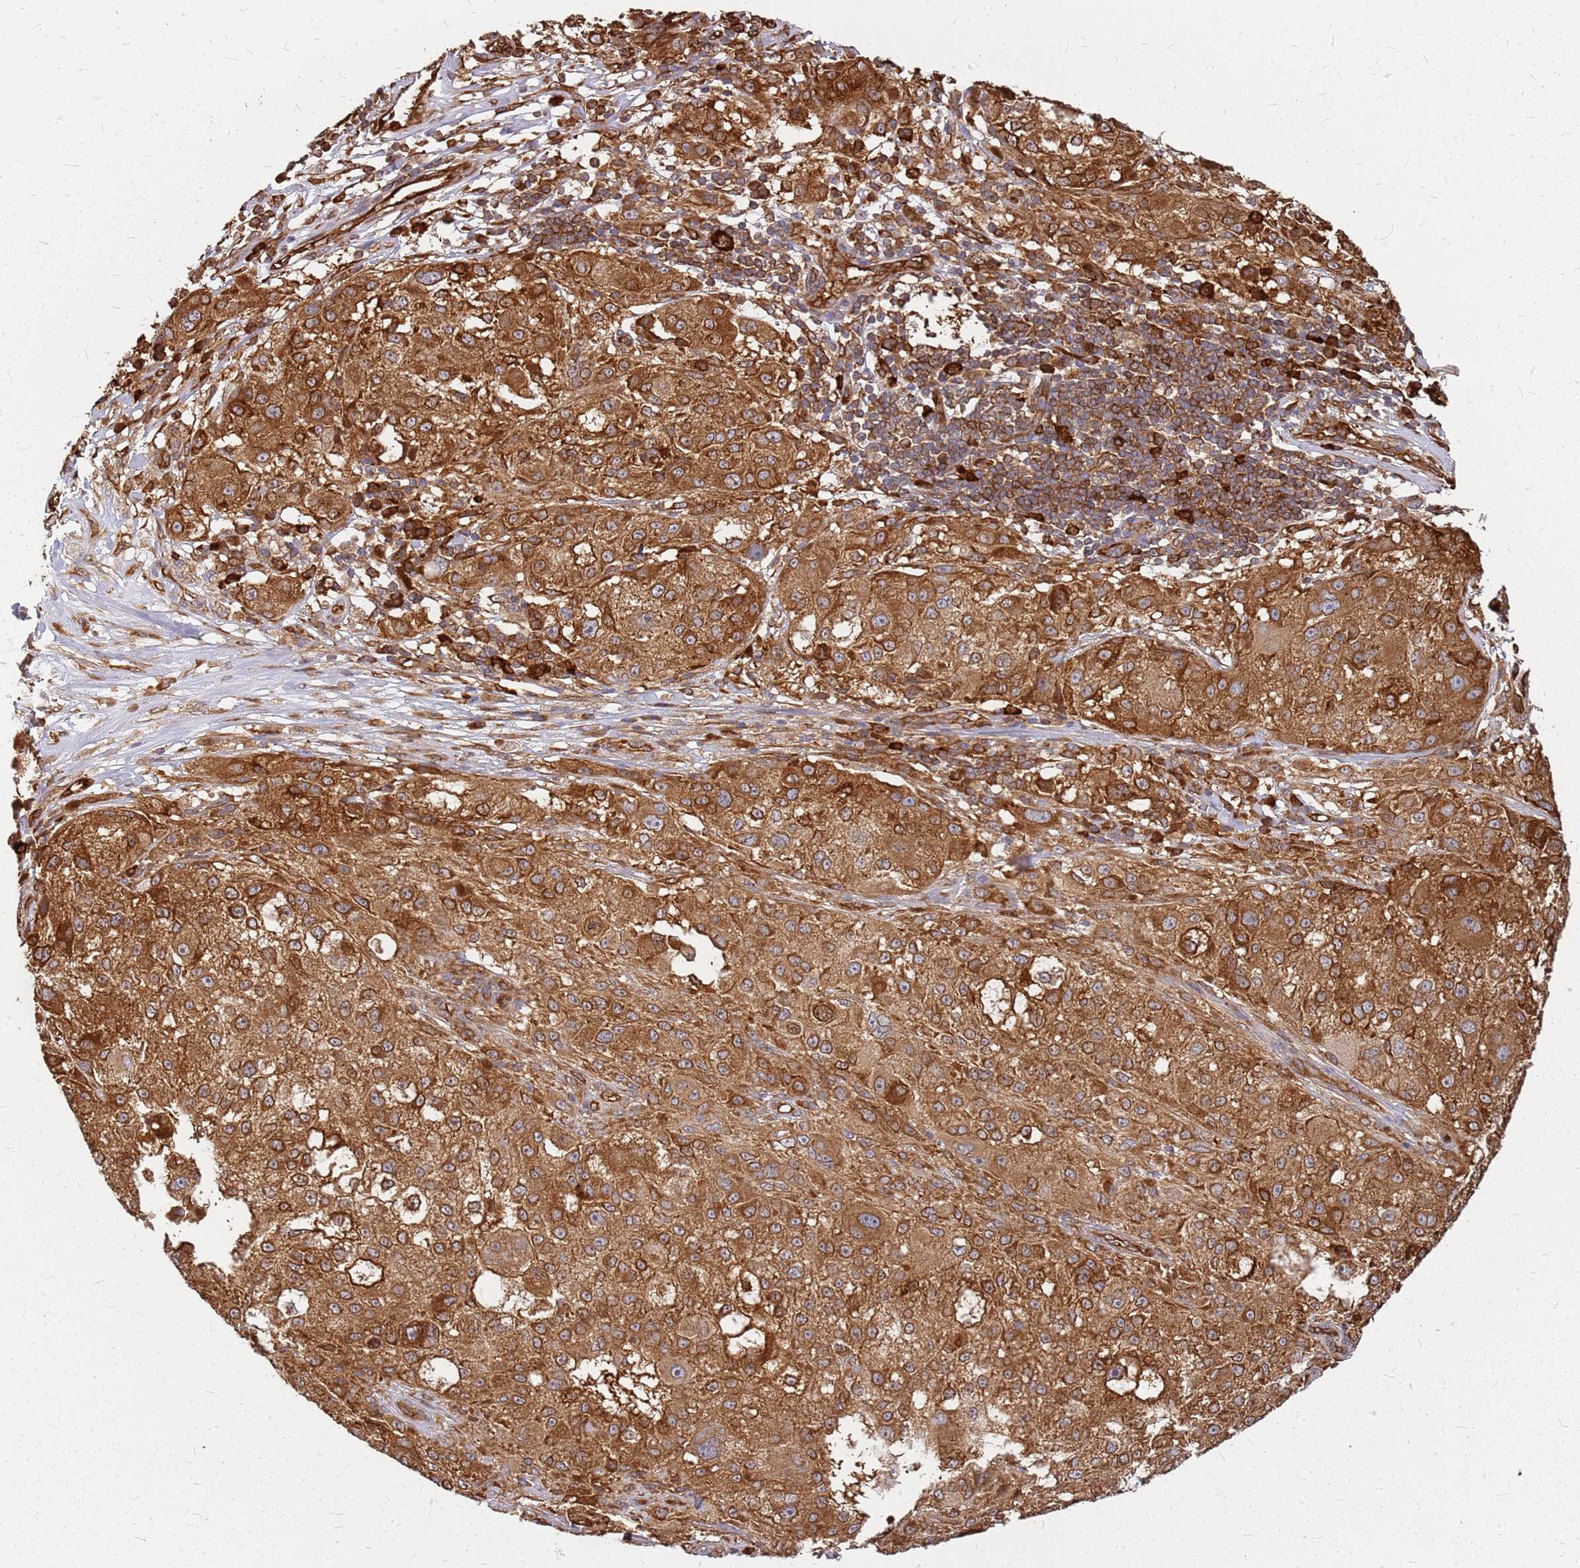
{"staining": {"intensity": "strong", "quantity": ">75%", "location": "cytoplasmic/membranous"}, "tissue": "melanoma", "cell_type": "Tumor cells", "image_type": "cancer", "snomed": [{"axis": "morphology", "description": "Necrosis, NOS"}, {"axis": "morphology", "description": "Malignant melanoma, NOS"}, {"axis": "topography", "description": "Skin"}], "caption": "Melanoma stained for a protein reveals strong cytoplasmic/membranous positivity in tumor cells.", "gene": "HDX", "patient": {"sex": "female", "age": 87}}